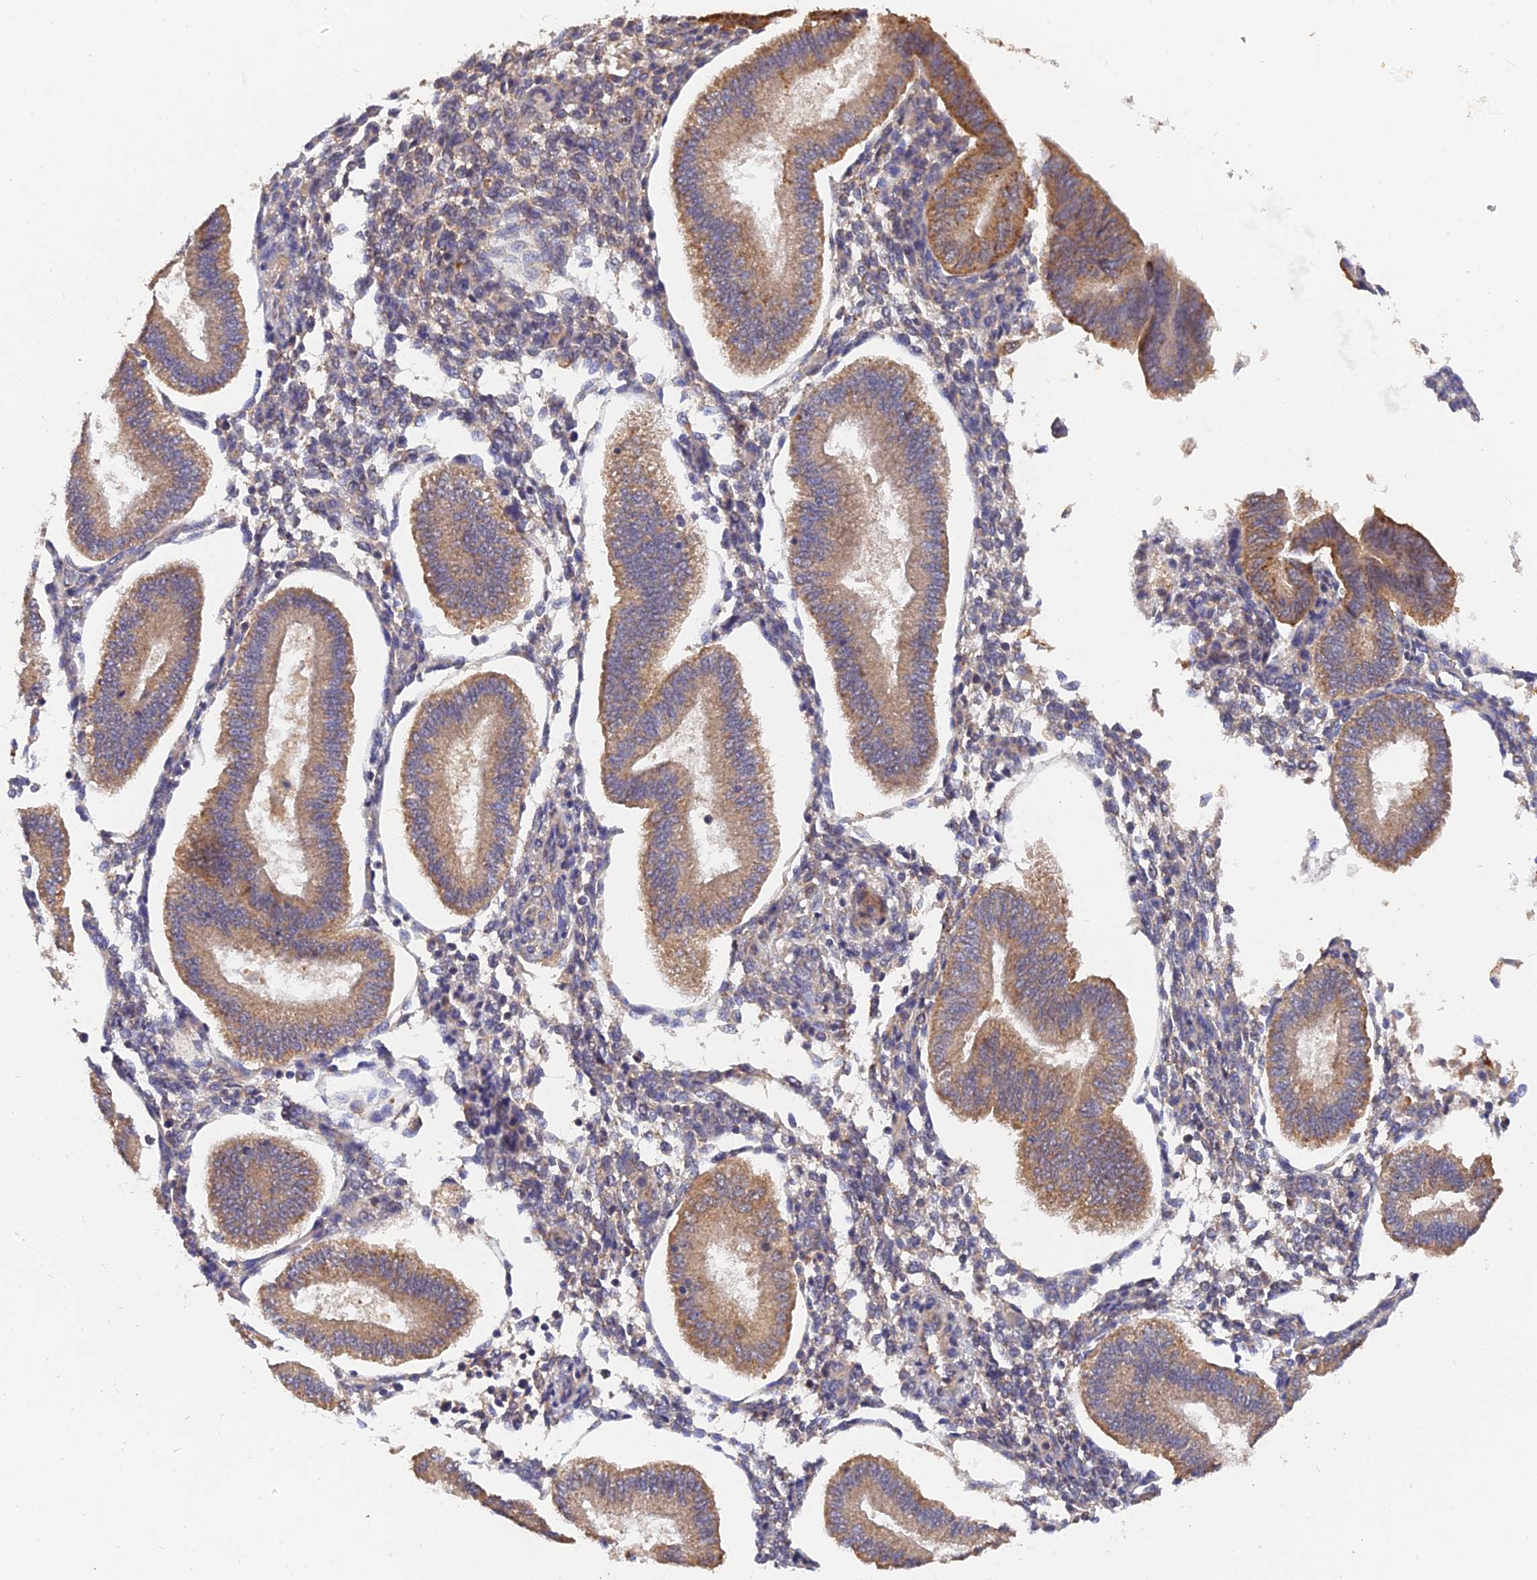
{"staining": {"intensity": "negative", "quantity": "none", "location": "none"}, "tissue": "endometrium", "cell_type": "Cells in endometrial stroma", "image_type": "normal", "snomed": [{"axis": "morphology", "description": "Normal tissue, NOS"}, {"axis": "topography", "description": "Endometrium"}], "caption": "The image displays no significant staining in cells in endometrial stroma of endometrium. (Brightfield microscopy of DAB (3,3'-diaminobenzidine) immunohistochemistry at high magnification).", "gene": "SLC38A11", "patient": {"sex": "female", "age": 39}}